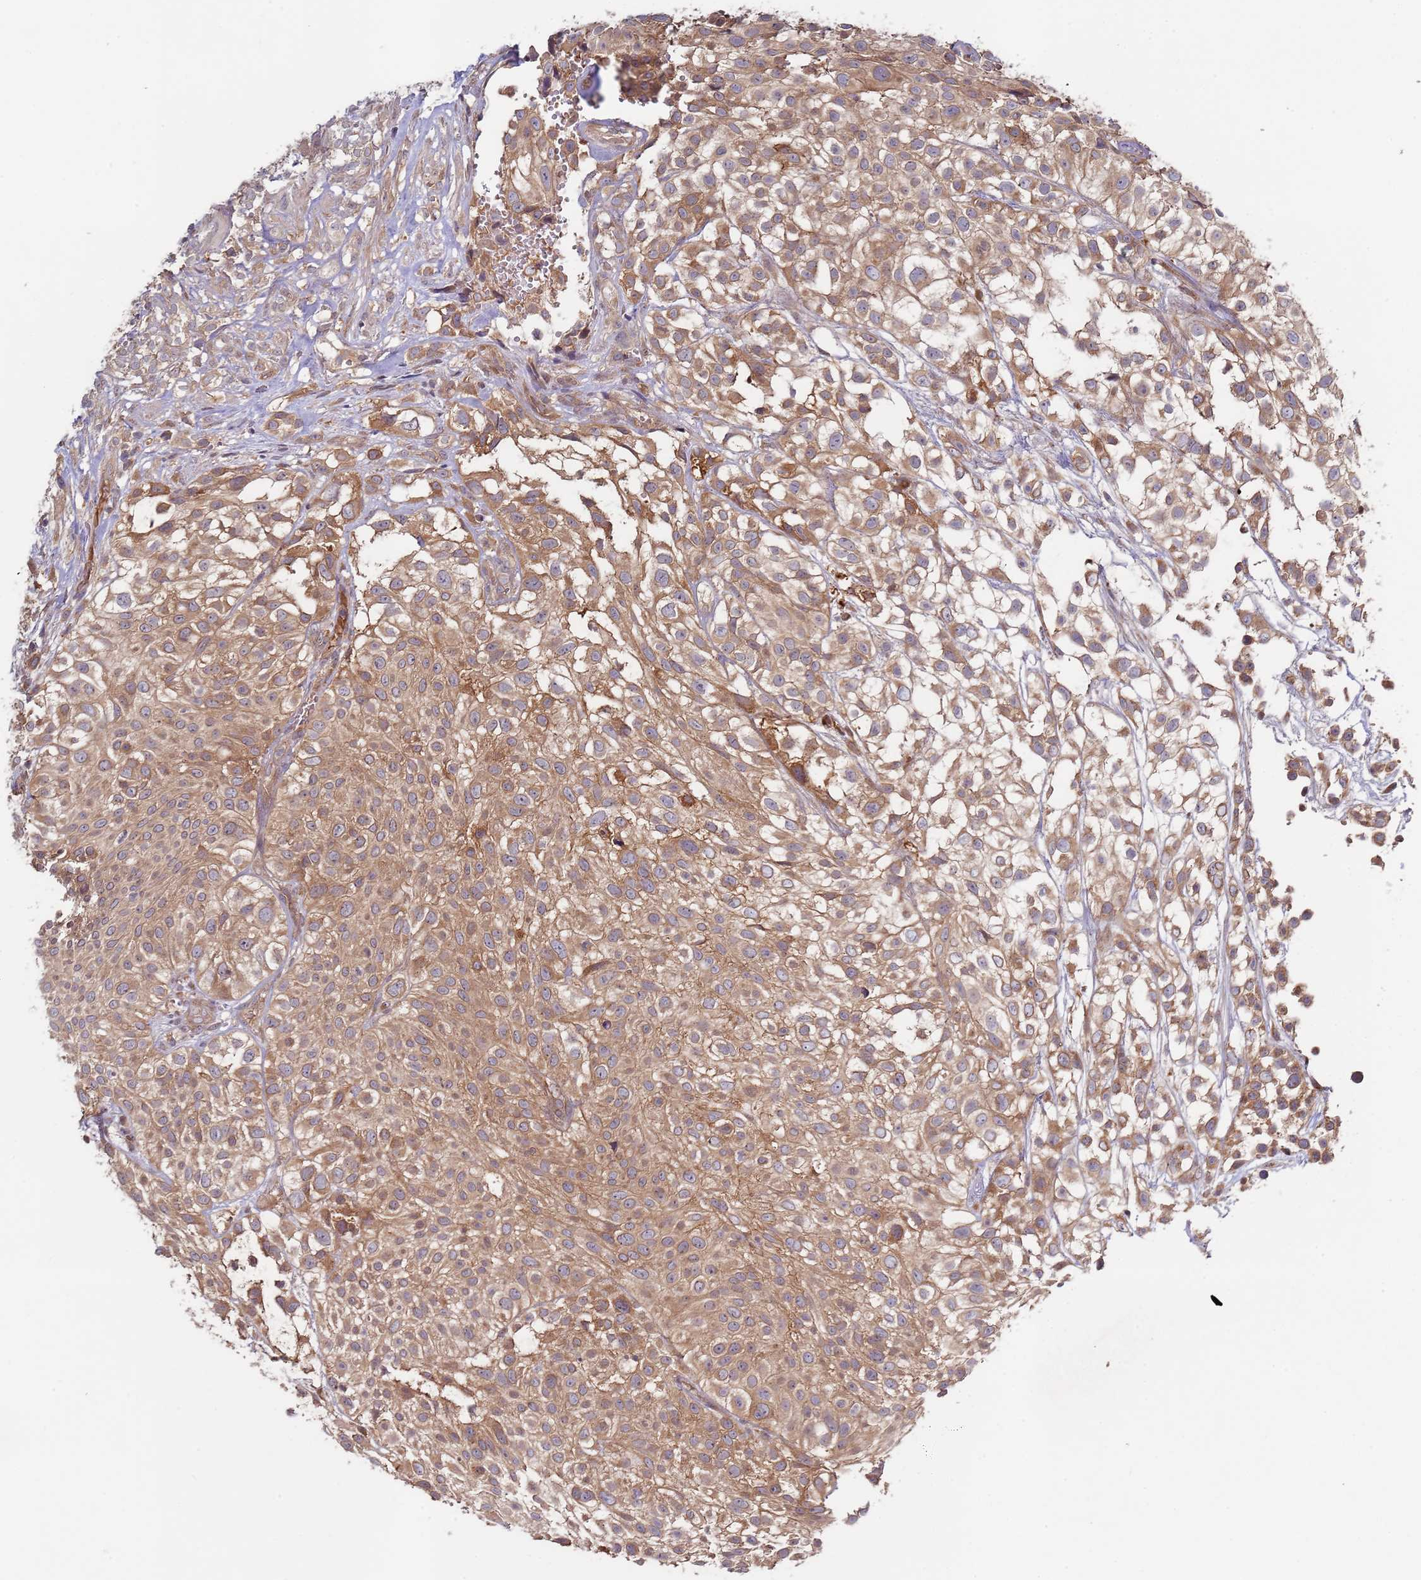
{"staining": {"intensity": "moderate", "quantity": ">75%", "location": "cytoplasmic/membranous"}, "tissue": "urothelial cancer", "cell_type": "Tumor cells", "image_type": "cancer", "snomed": [{"axis": "morphology", "description": "Urothelial carcinoma, High grade"}, {"axis": "topography", "description": "Urinary bladder"}], "caption": "Protein staining displays moderate cytoplasmic/membranous positivity in about >75% of tumor cells in urothelial carcinoma (high-grade). (Stains: DAB in brown, nuclei in blue, Microscopy: brightfield microscopy at high magnification).", "gene": "OR5A2", "patient": {"sex": "male", "age": 56}}